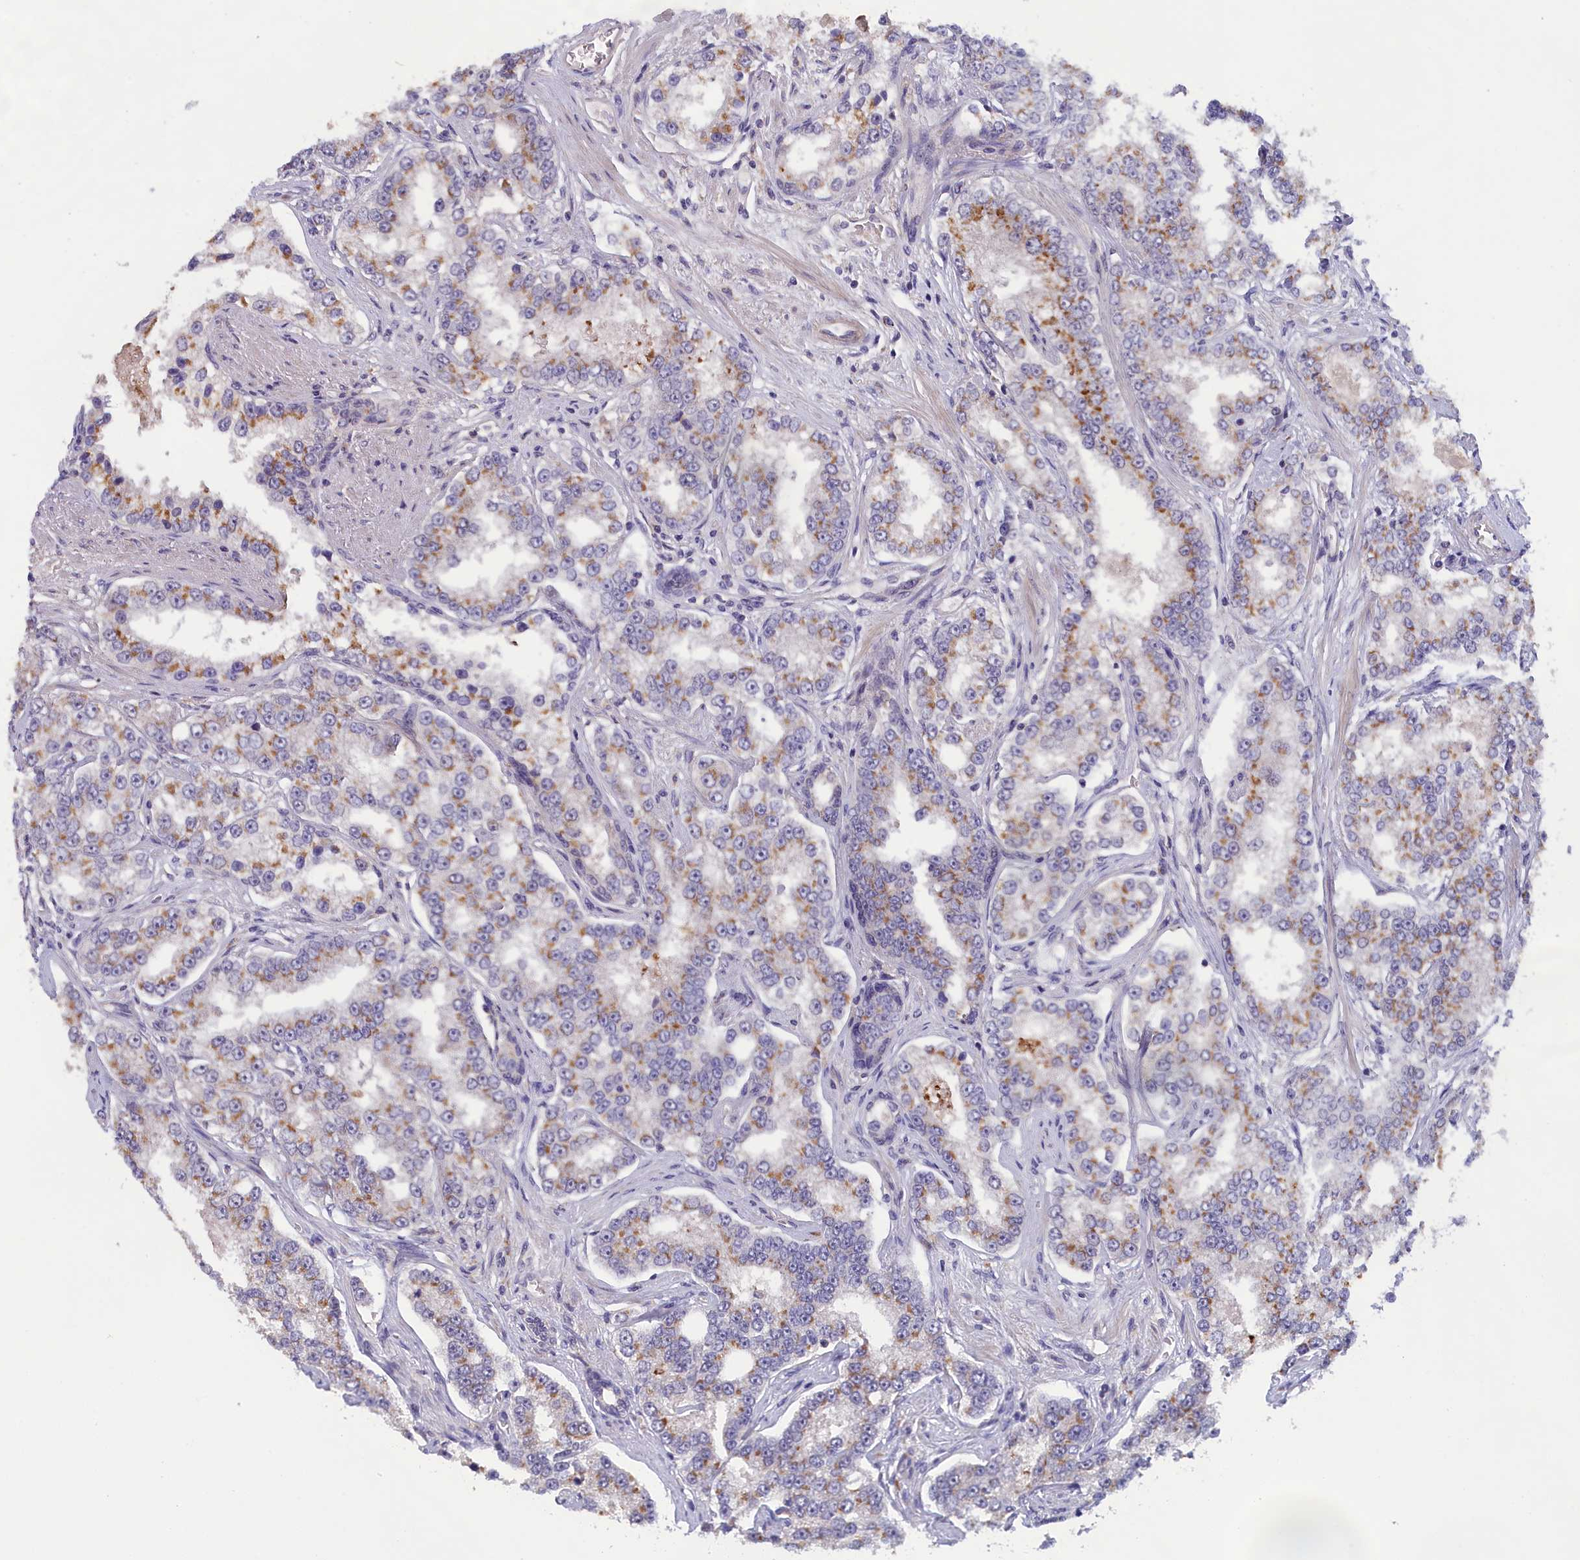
{"staining": {"intensity": "moderate", "quantity": ">75%", "location": "cytoplasmic/membranous"}, "tissue": "prostate cancer", "cell_type": "Tumor cells", "image_type": "cancer", "snomed": [{"axis": "morphology", "description": "Normal tissue, NOS"}, {"axis": "morphology", "description": "Adenocarcinoma, High grade"}, {"axis": "topography", "description": "Prostate"}], "caption": "A medium amount of moderate cytoplasmic/membranous staining is present in about >75% of tumor cells in prostate cancer tissue.", "gene": "IGFALS", "patient": {"sex": "male", "age": 83}}